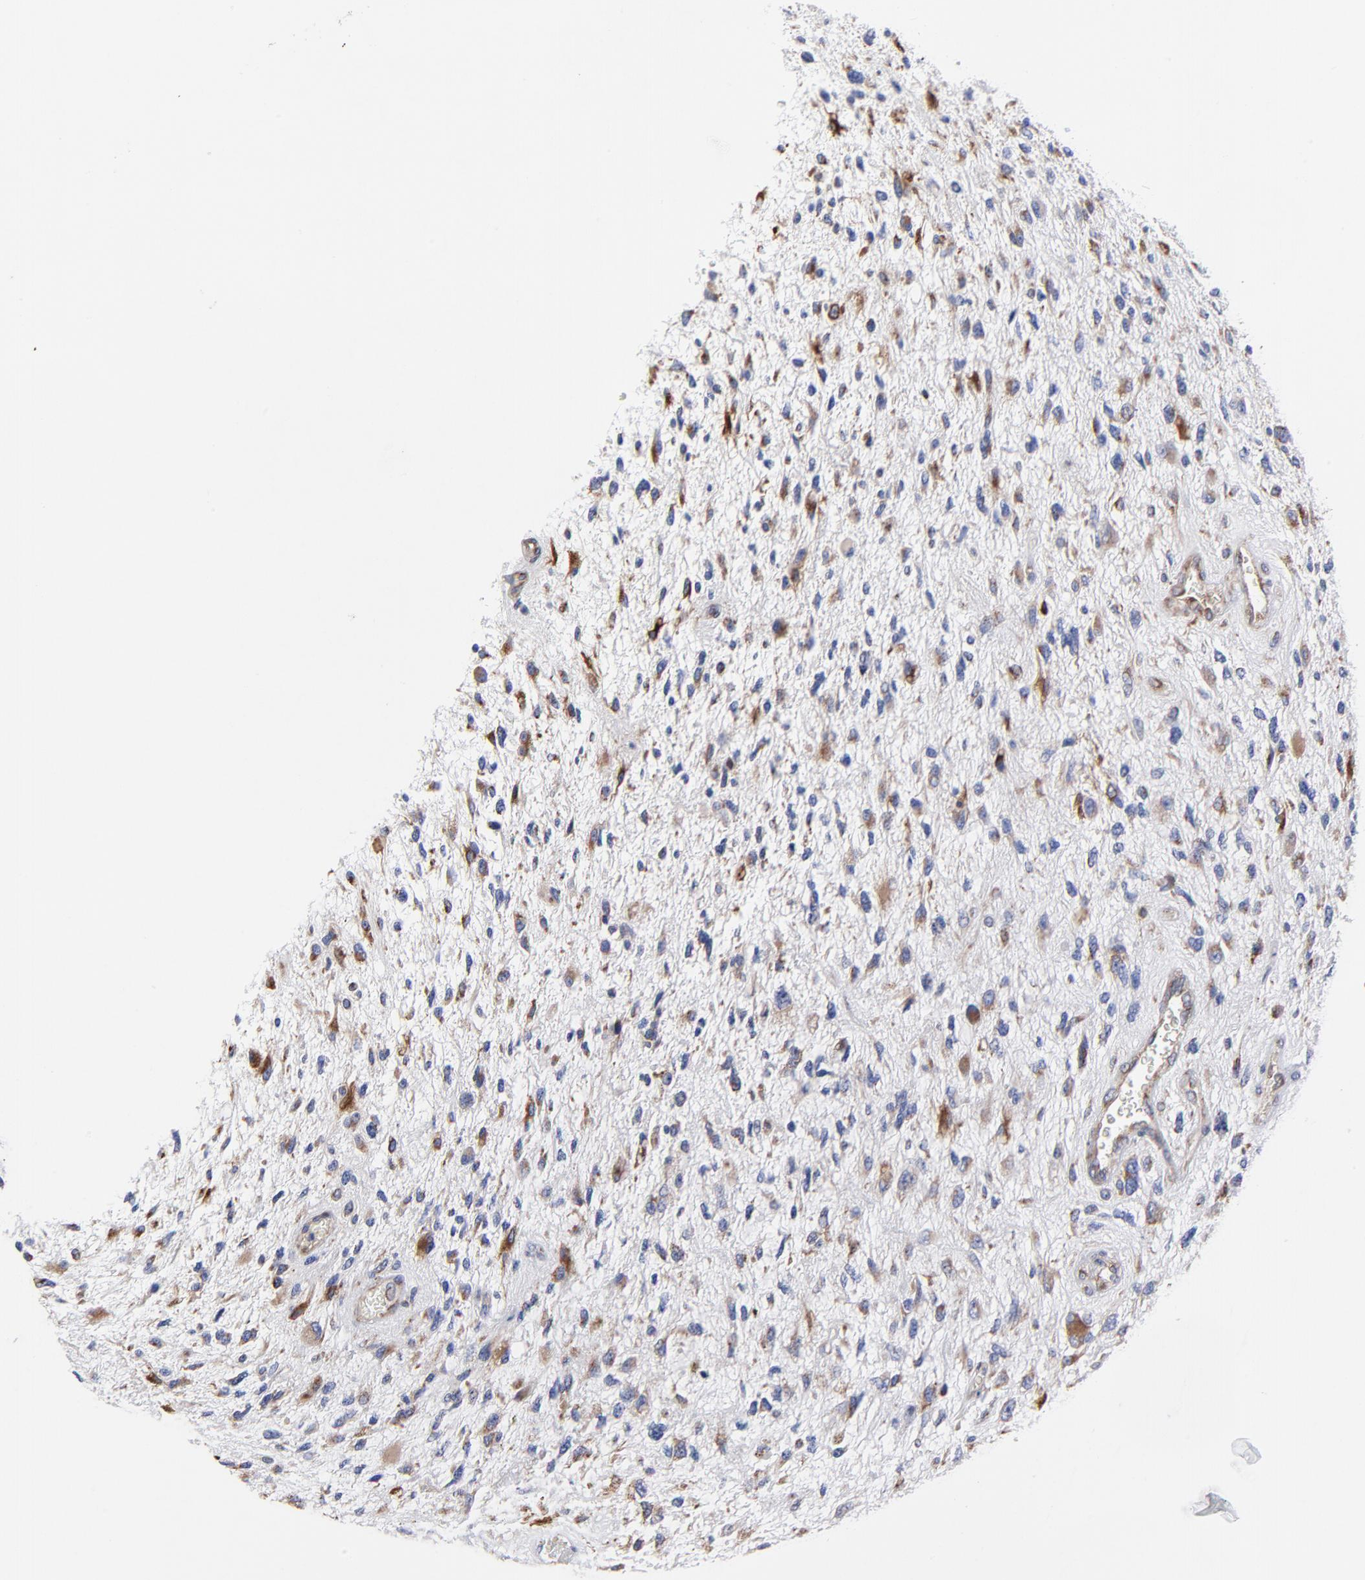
{"staining": {"intensity": "moderate", "quantity": "25%-75%", "location": "cytoplasmic/membranous"}, "tissue": "glioma", "cell_type": "Tumor cells", "image_type": "cancer", "snomed": [{"axis": "morphology", "description": "Glioma, malignant, High grade"}, {"axis": "topography", "description": "Brain"}], "caption": "An IHC image of tumor tissue is shown. Protein staining in brown labels moderate cytoplasmic/membranous positivity in high-grade glioma (malignant) within tumor cells. The staining is performed using DAB (3,3'-diaminobenzidine) brown chromogen to label protein expression. The nuclei are counter-stained blue using hematoxylin.", "gene": "LMAN1", "patient": {"sex": "female", "age": 60}}